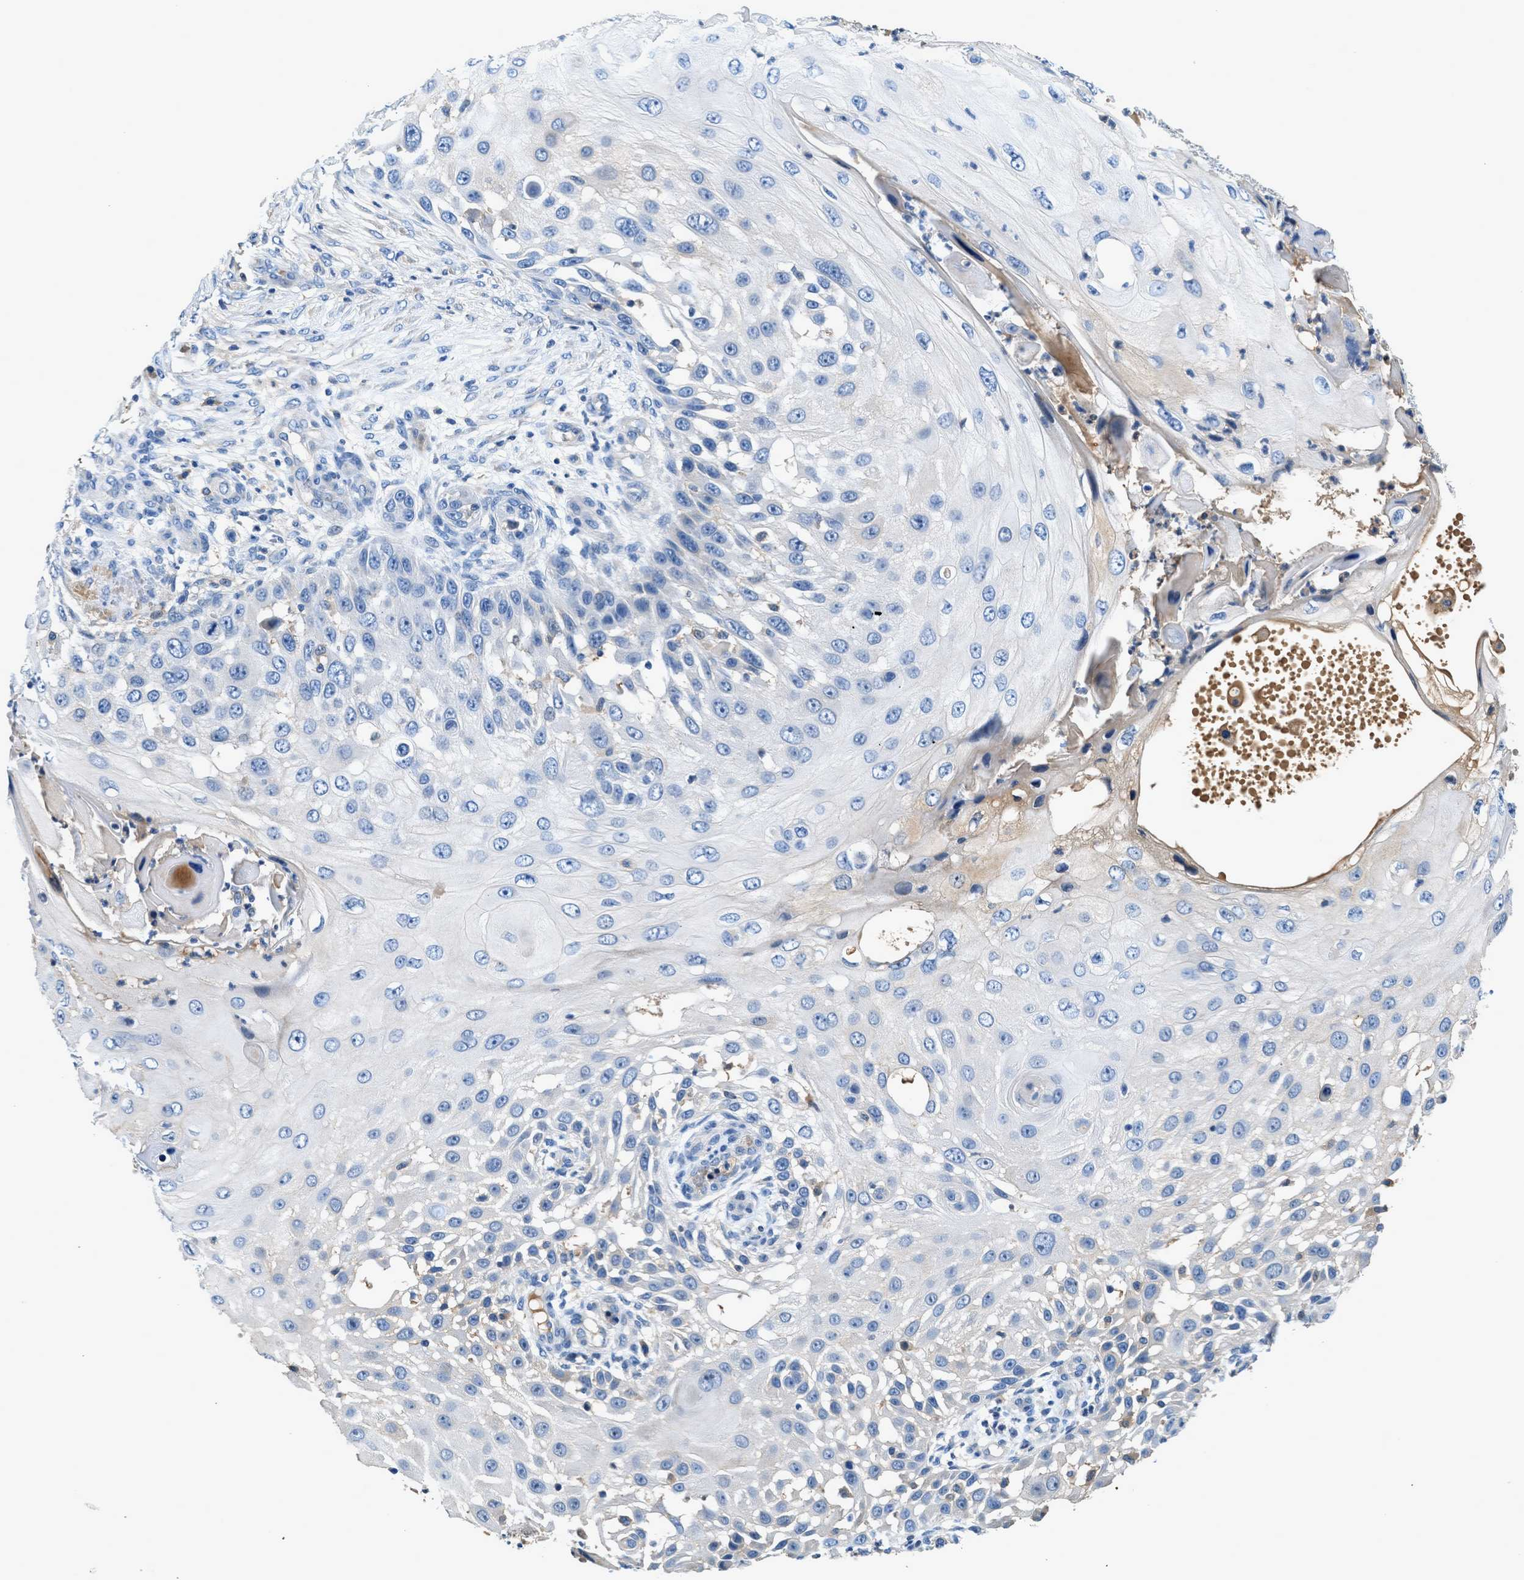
{"staining": {"intensity": "negative", "quantity": "none", "location": "none"}, "tissue": "skin cancer", "cell_type": "Tumor cells", "image_type": "cancer", "snomed": [{"axis": "morphology", "description": "Squamous cell carcinoma, NOS"}, {"axis": "topography", "description": "Skin"}], "caption": "An IHC image of skin cancer is shown. There is no staining in tumor cells of skin cancer.", "gene": "RWDD2B", "patient": {"sex": "female", "age": 44}}